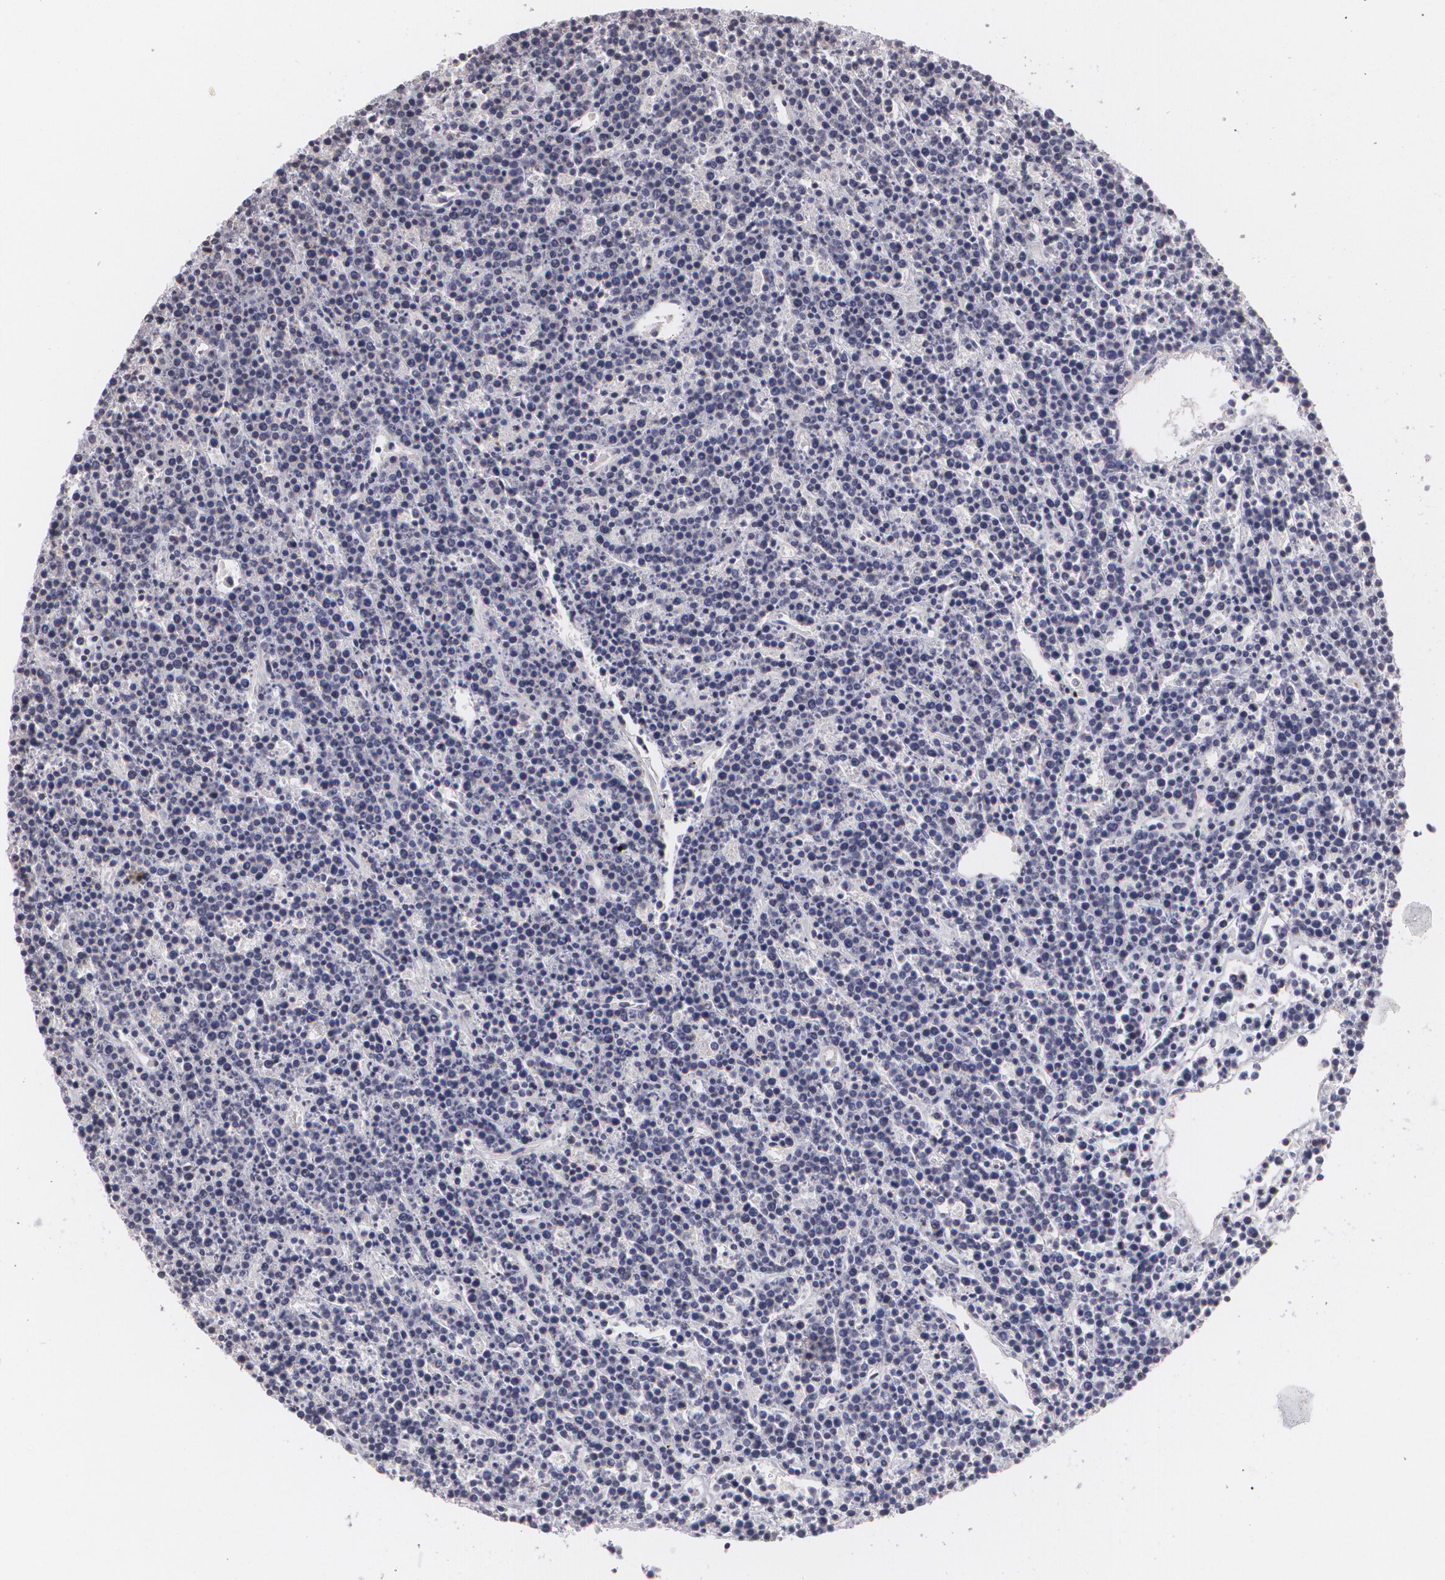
{"staining": {"intensity": "negative", "quantity": "none", "location": "none"}, "tissue": "lymphoma", "cell_type": "Tumor cells", "image_type": "cancer", "snomed": [{"axis": "morphology", "description": "Malignant lymphoma, non-Hodgkin's type, High grade"}, {"axis": "topography", "description": "Ovary"}], "caption": "The photomicrograph exhibits no significant expression in tumor cells of lymphoma. Brightfield microscopy of immunohistochemistry (IHC) stained with DAB (3,3'-diaminobenzidine) (brown) and hematoxylin (blue), captured at high magnification.", "gene": "ZBTB16", "patient": {"sex": "female", "age": 56}}